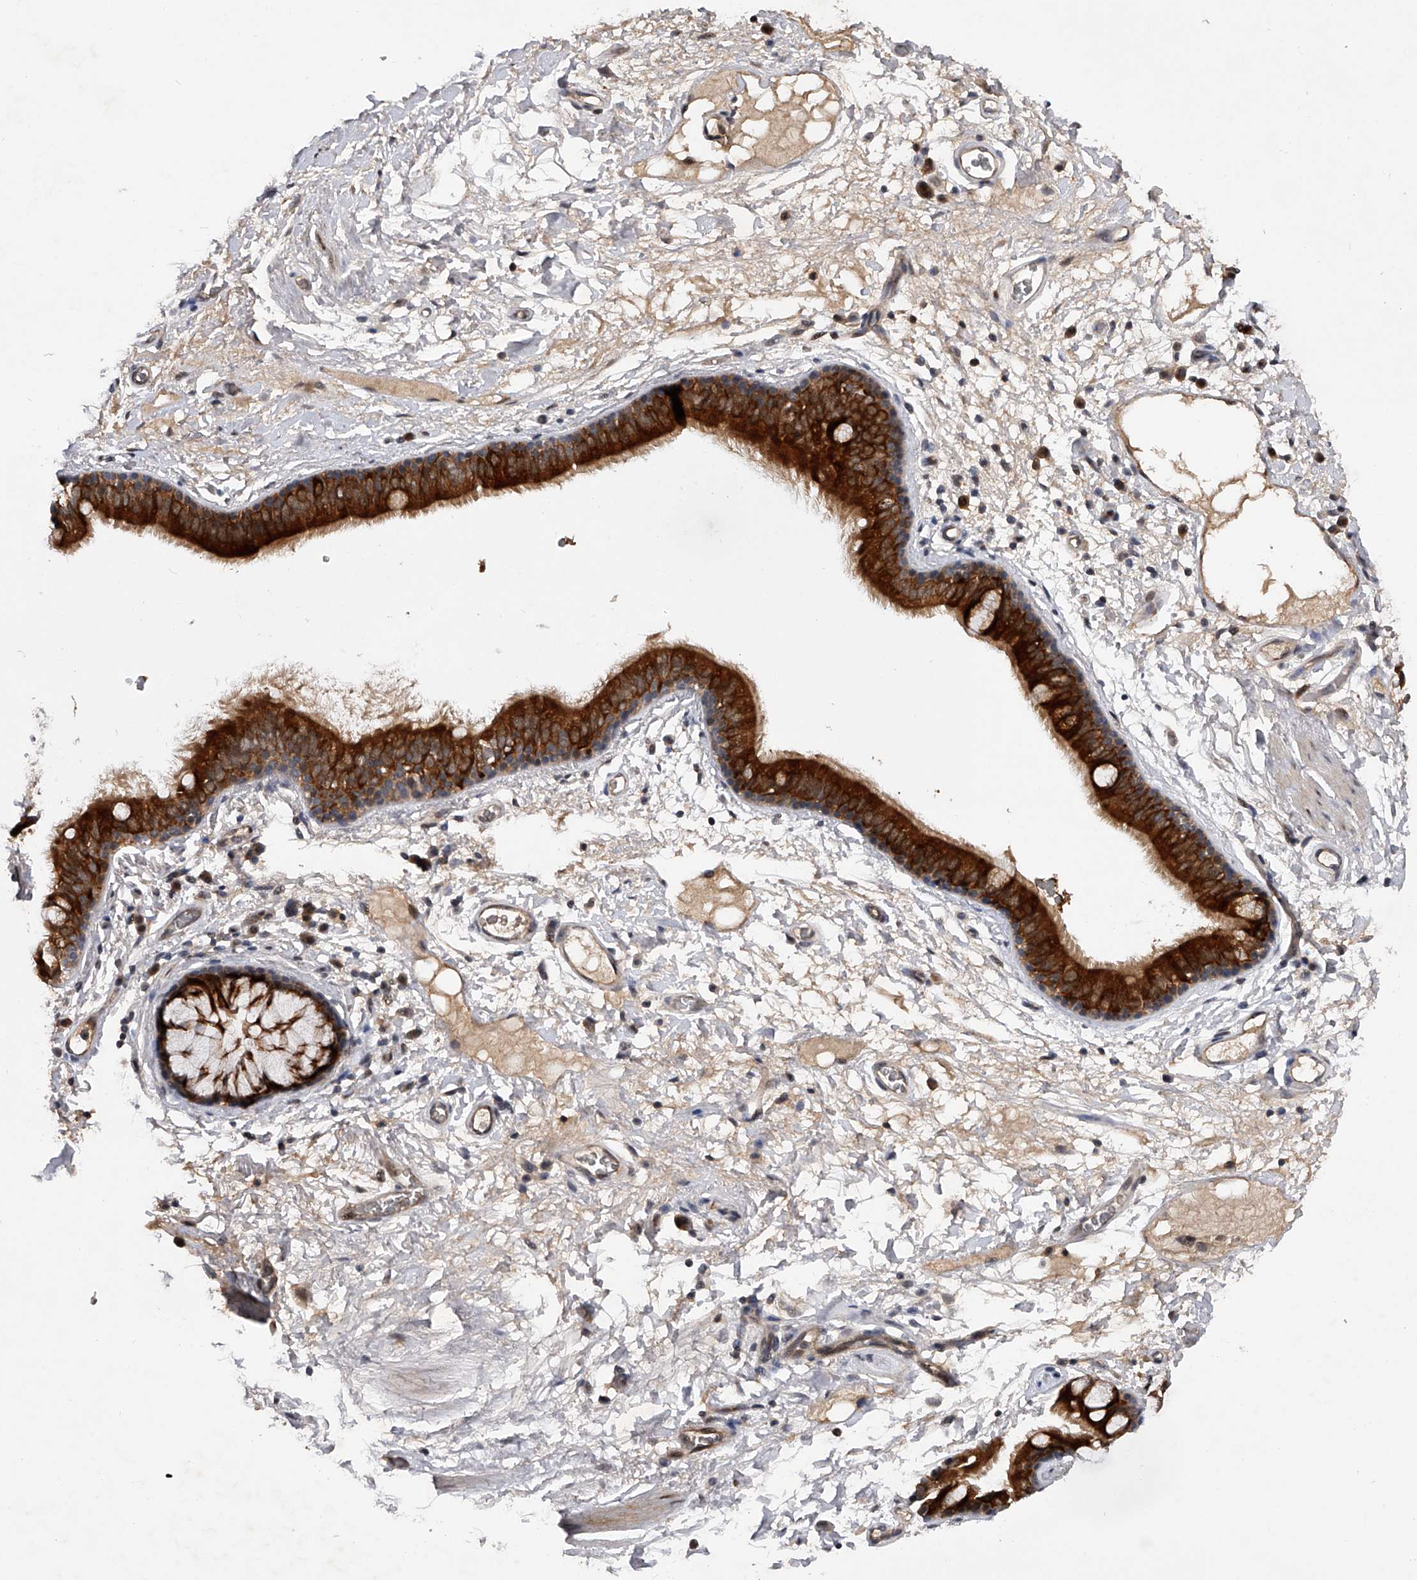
{"staining": {"intensity": "negative", "quantity": "none", "location": "none"}, "tissue": "adipose tissue", "cell_type": "Adipocytes", "image_type": "normal", "snomed": [{"axis": "morphology", "description": "Normal tissue, NOS"}, {"axis": "topography", "description": "Cartilage tissue"}], "caption": "This is a photomicrograph of immunohistochemistry (IHC) staining of normal adipose tissue, which shows no positivity in adipocytes. Brightfield microscopy of immunohistochemistry stained with DAB (brown) and hematoxylin (blue), captured at high magnification.", "gene": "RWDD2A", "patient": {"sex": "female", "age": 63}}